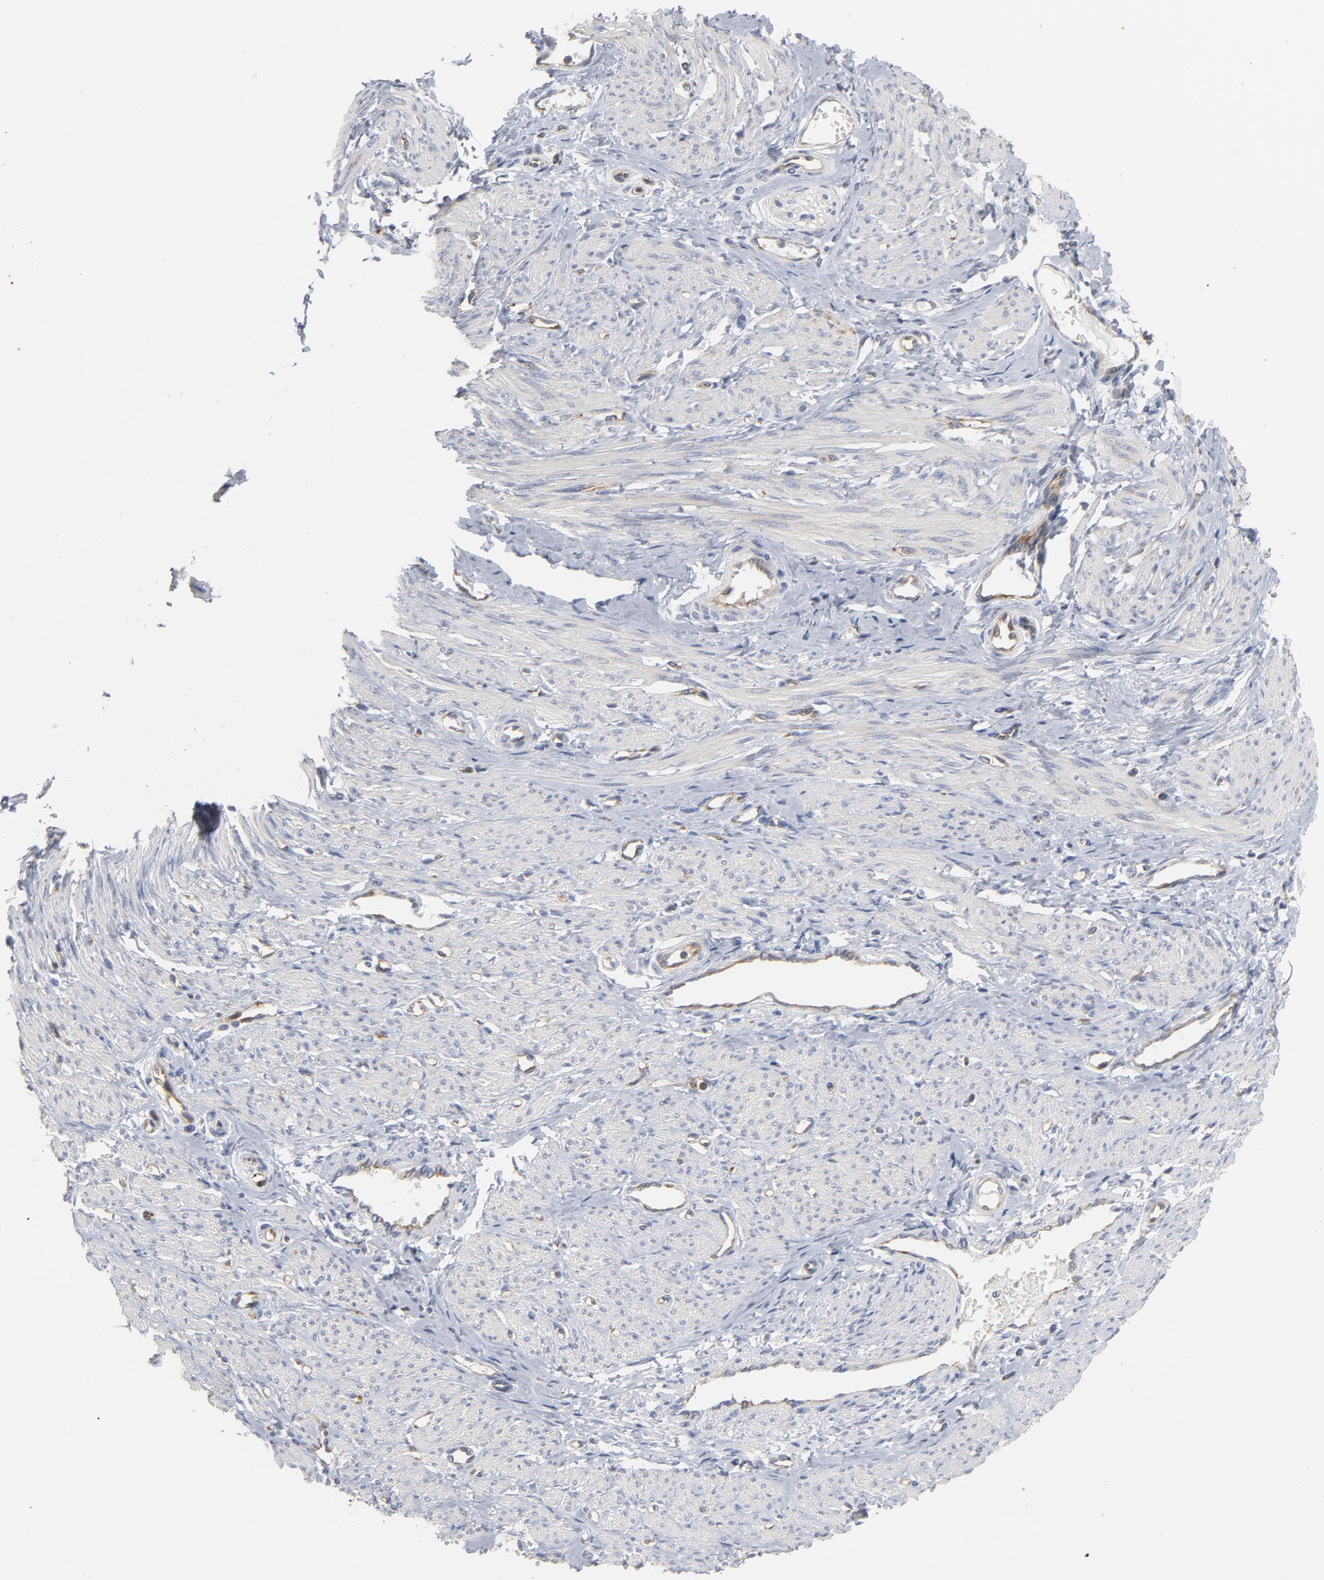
{"staining": {"intensity": "negative", "quantity": "none", "location": "none"}, "tissue": "smooth muscle", "cell_type": "Smooth muscle cells", "image_type": "normal", "snomed": [{"axis": "morphology", "description": "Normal tissue, NOS"}, {"axis": "topography", "description": "Smooth muscle"}, {"axis": "topography", "description": "Uterus"}], "caption": "Immunohistochemistry (IHC) photomicrograph of normal smooth muscle: human smooth muscle stained with DAB (3,3'-diaminobenzidine) demonstrates no significant protein staining in smooth muscle cells. The staining is performed using DAB brown chromogen with nuclei counter-stained in using hematoxylin.", "gene": "OXA1L", "patient": {"sex": "female", "age": 39}}